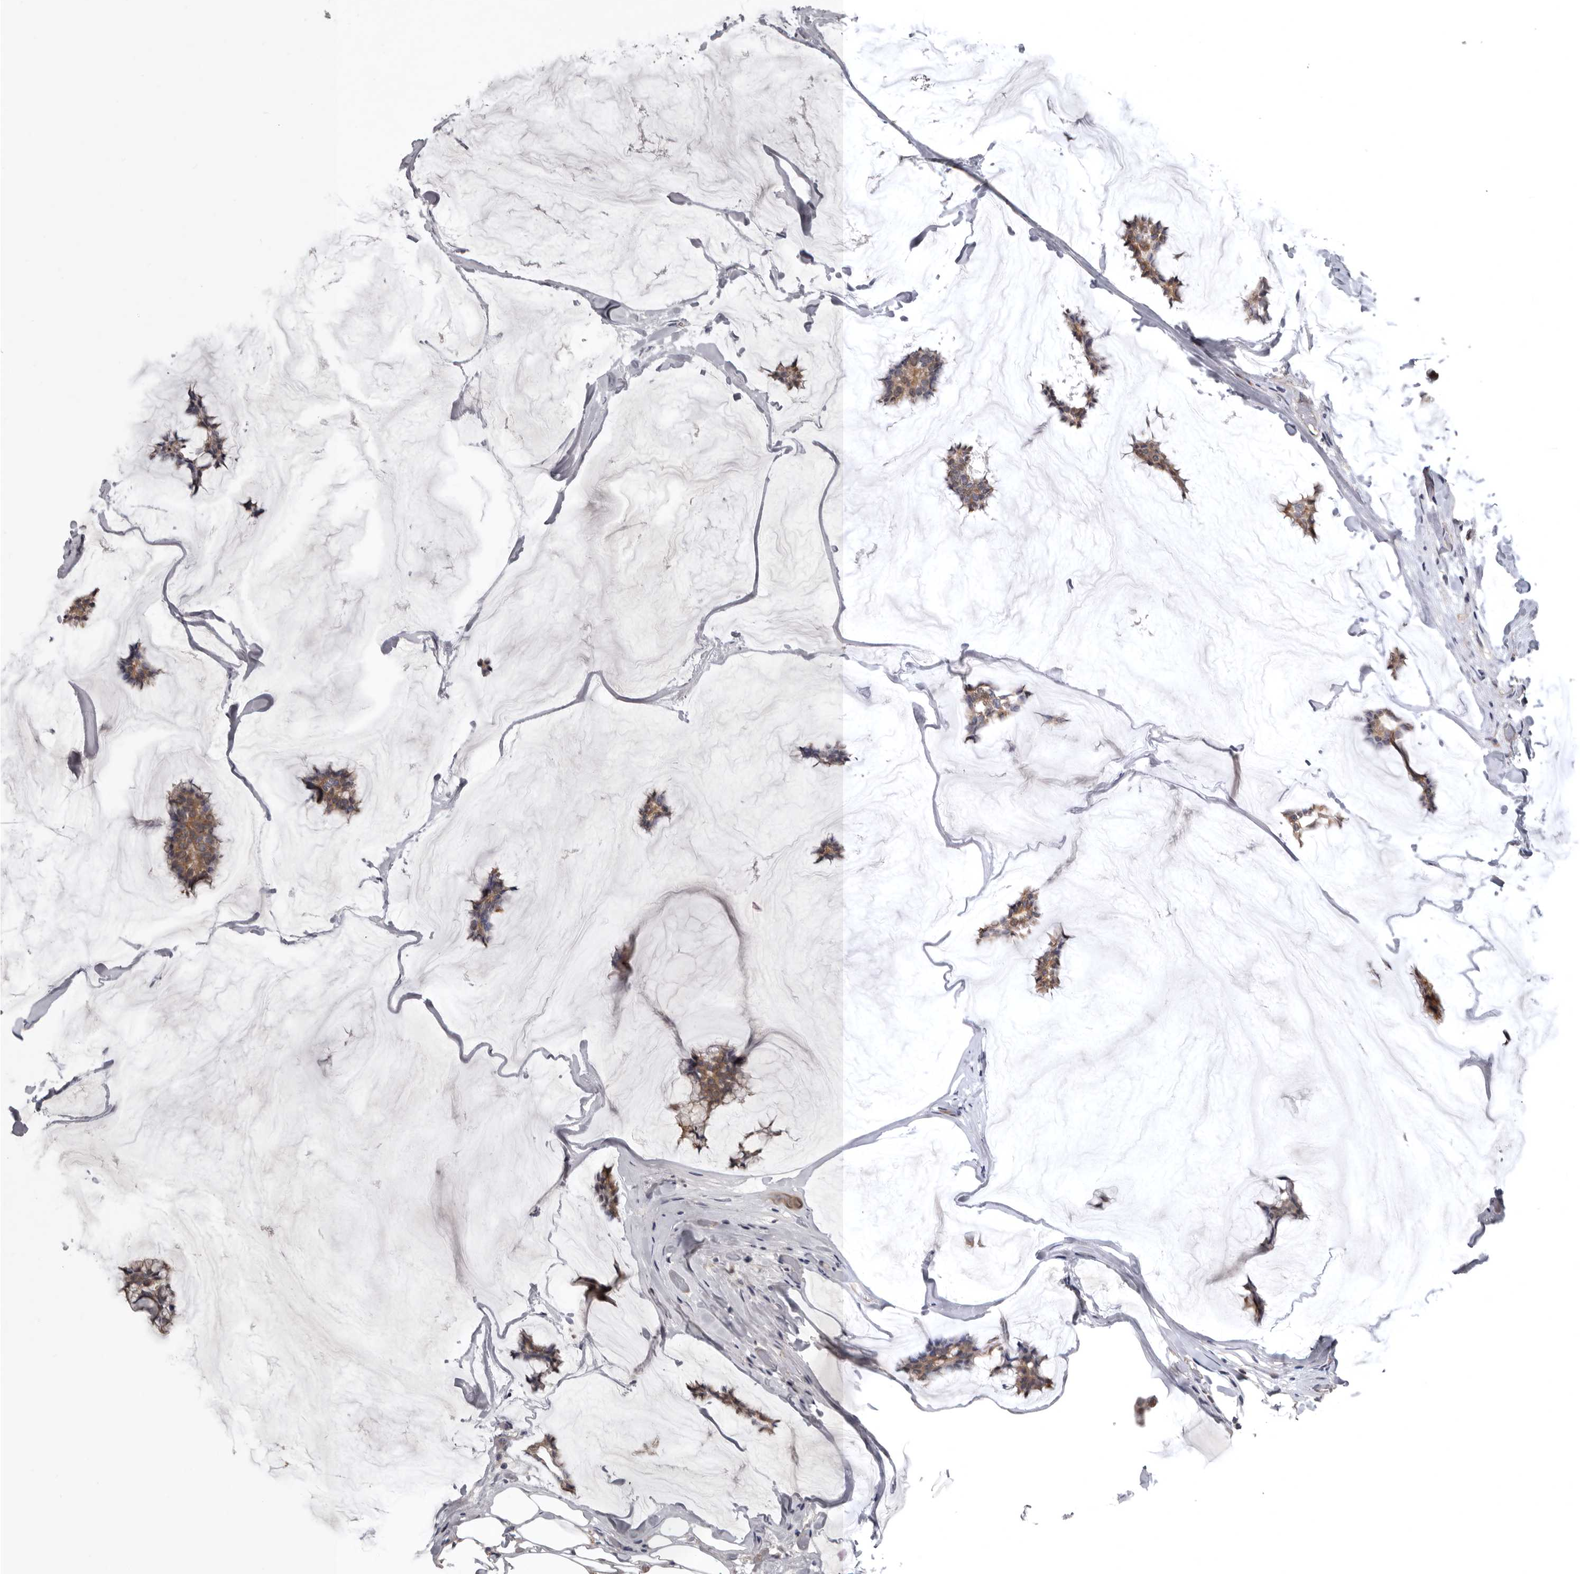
{"staining": {"intensity": "moderate", "quantity": ">75%", "location": "cytoplasmic/membranous"}, "tissue": "breast cancer", "cell_type": "Tumor cells", "image_type": "cancer", "snomed": [{"axis": "morphology", "description": "Duct carcinoma"}, {"axis": "topography", "description": "Breast"}], "caption": "Protein expression by immunohistochemistry displays moderate cytoplasmic/membranous positivity in approximately >75% of tumor cells in invasive ductal carcinoma (breast).", "gene": "RNF217", "patient": {"sex": "female", "age": 93}}